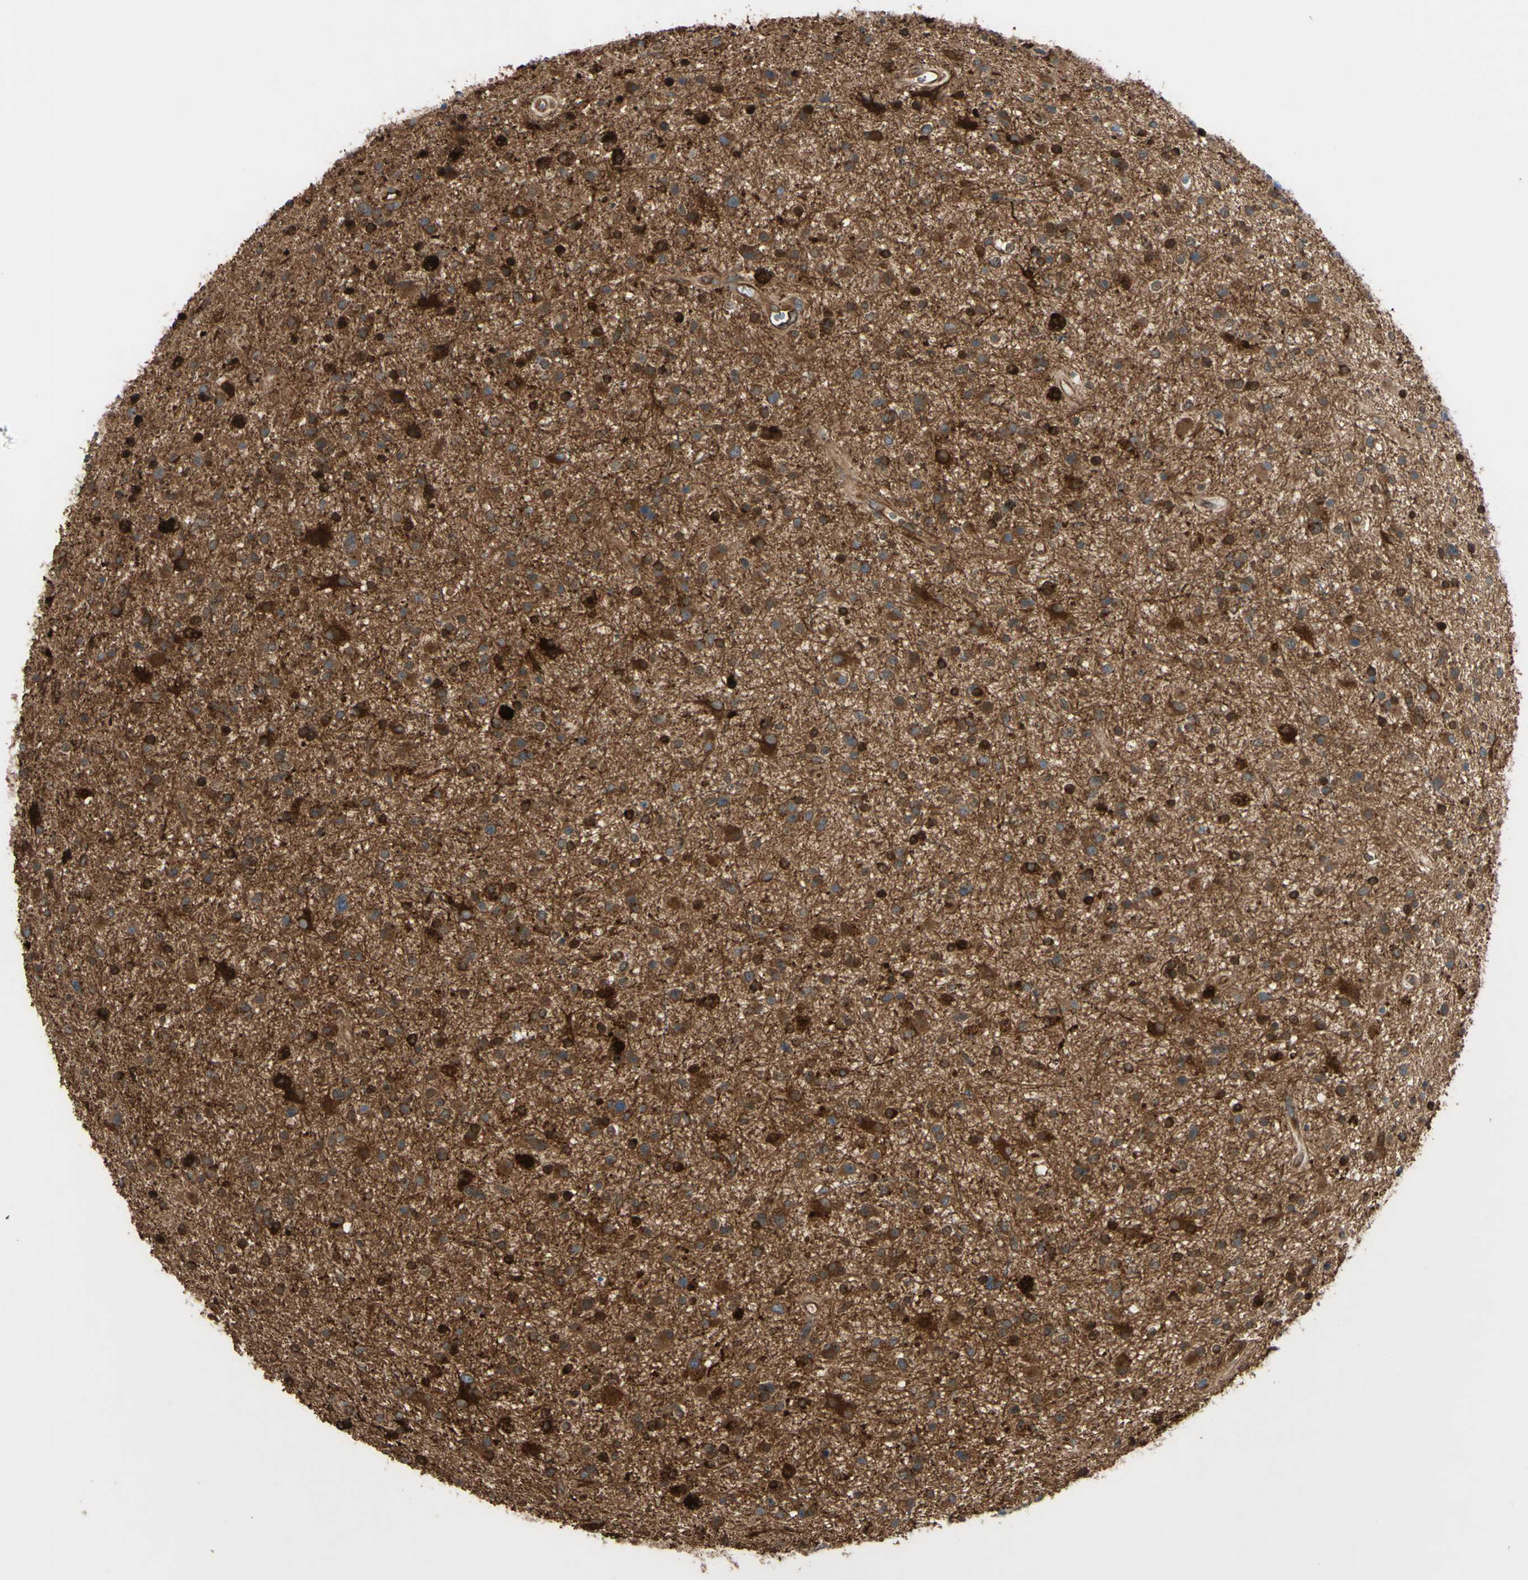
{"staining": {"intensity": "strong", "quantity": ">75%", "location": "cytoplasmic/membranous"}, "tissue": "glioma", "cell_type": "Tumor cells", "image_type": "cancer", "snomed": [{"axis": "morphology", "description": "Glioma, malignant, High grade"}, {"axis": "topography", "description": "Brain"}], "caption": "Approximately >75% of tumor cells in human malignant high-grade glioma display strong cytoplasmic/membranous protein staining as visualized by brown immunohistochemical staining.", "gene": "PTPN12", "patient": {"sex": "male", "age": 33}}